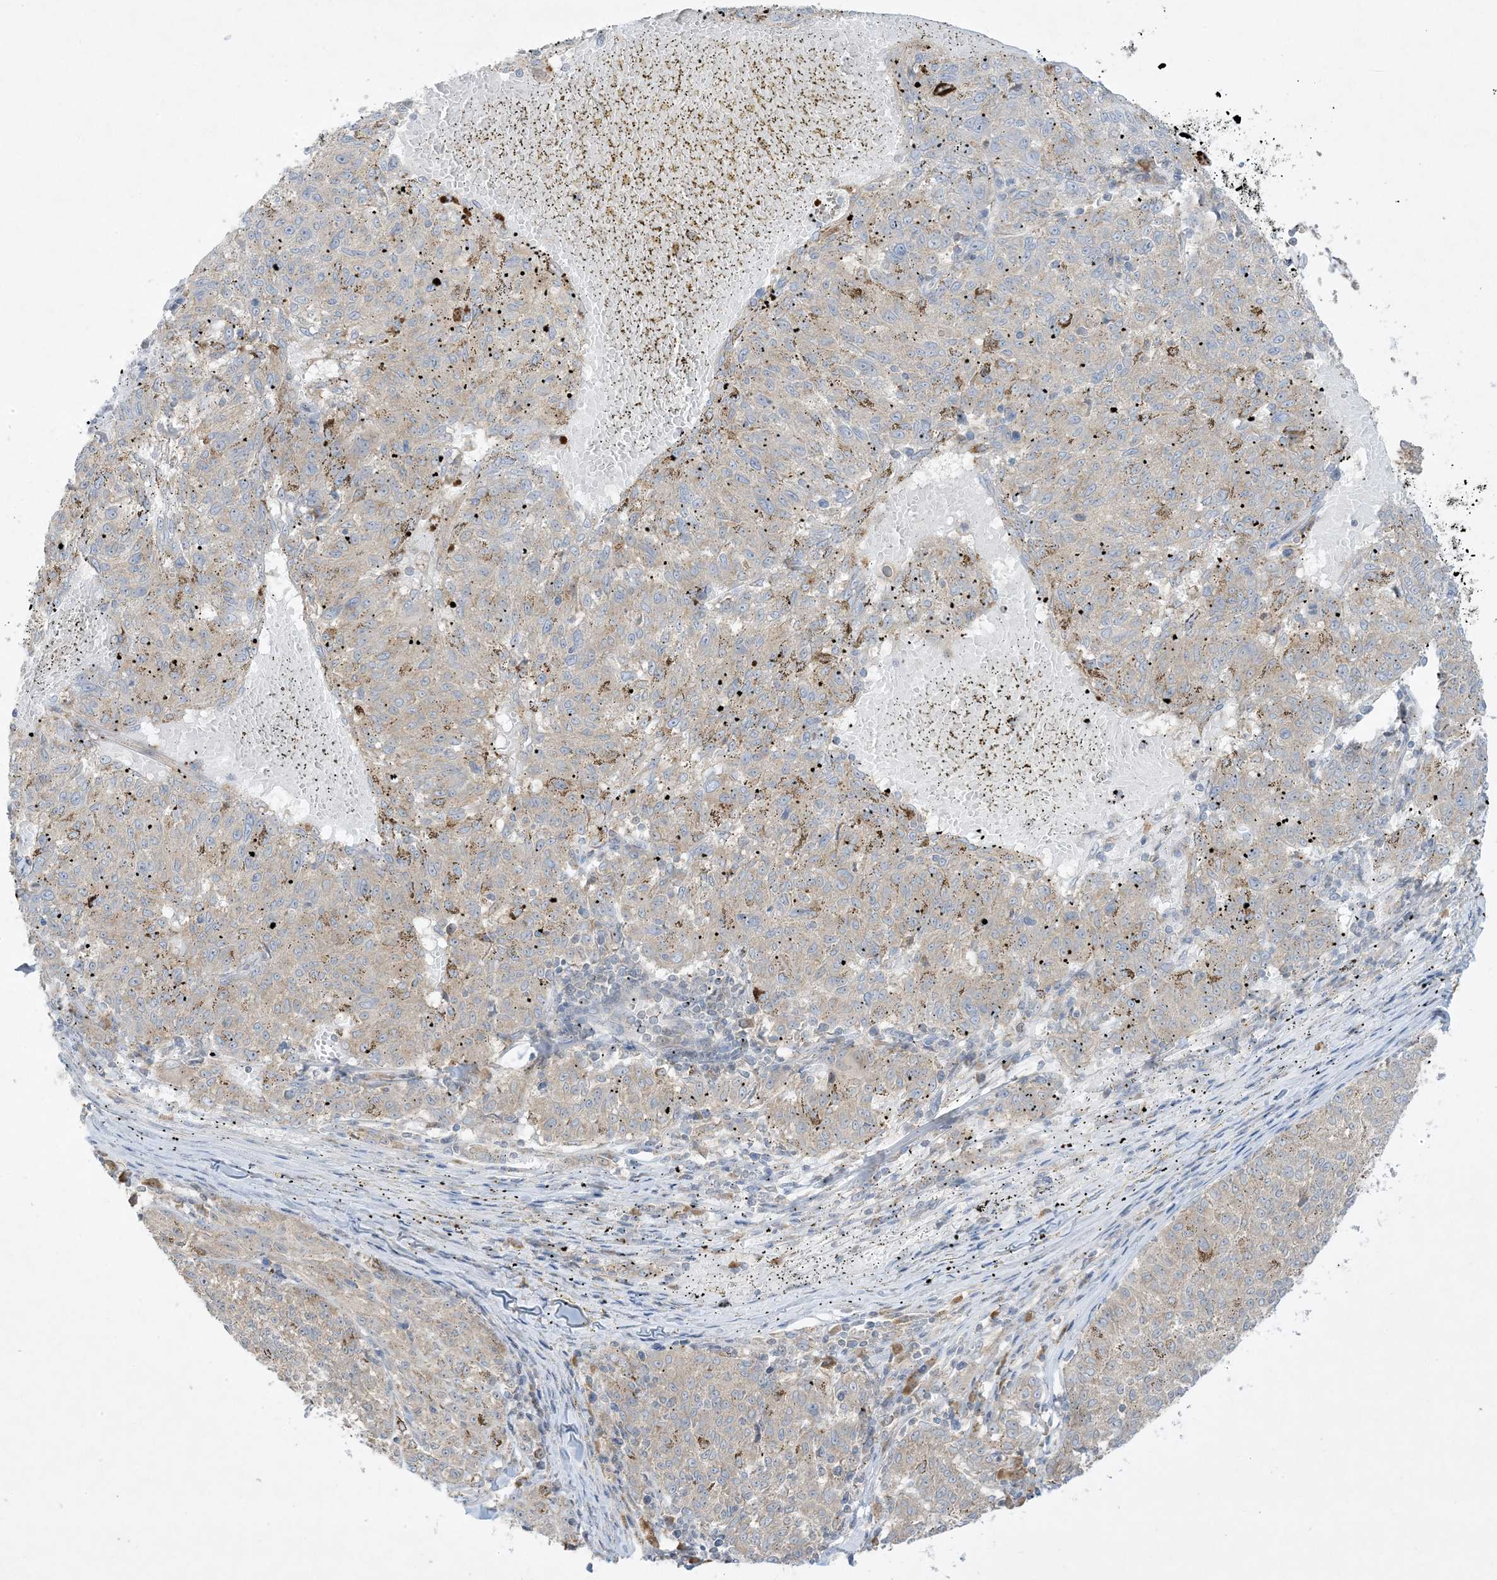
{"staining": {"intensity": "negative", "quantity": "none", "location": "none"}, "tissue": "melanoma", "cell_type": "Tumor cells", "image_type": "cancer", "snomed": [{"axis": "morphology", "description": "Malignant melanoma, NOS"}, {"axis": "topography", "description": "Skin"}], "caption": "Melanoma stained for a protein using IHC displays no positivity tumor cells.", "gene": "RPP40", "patient": {"sex": "female", "age": 72}}